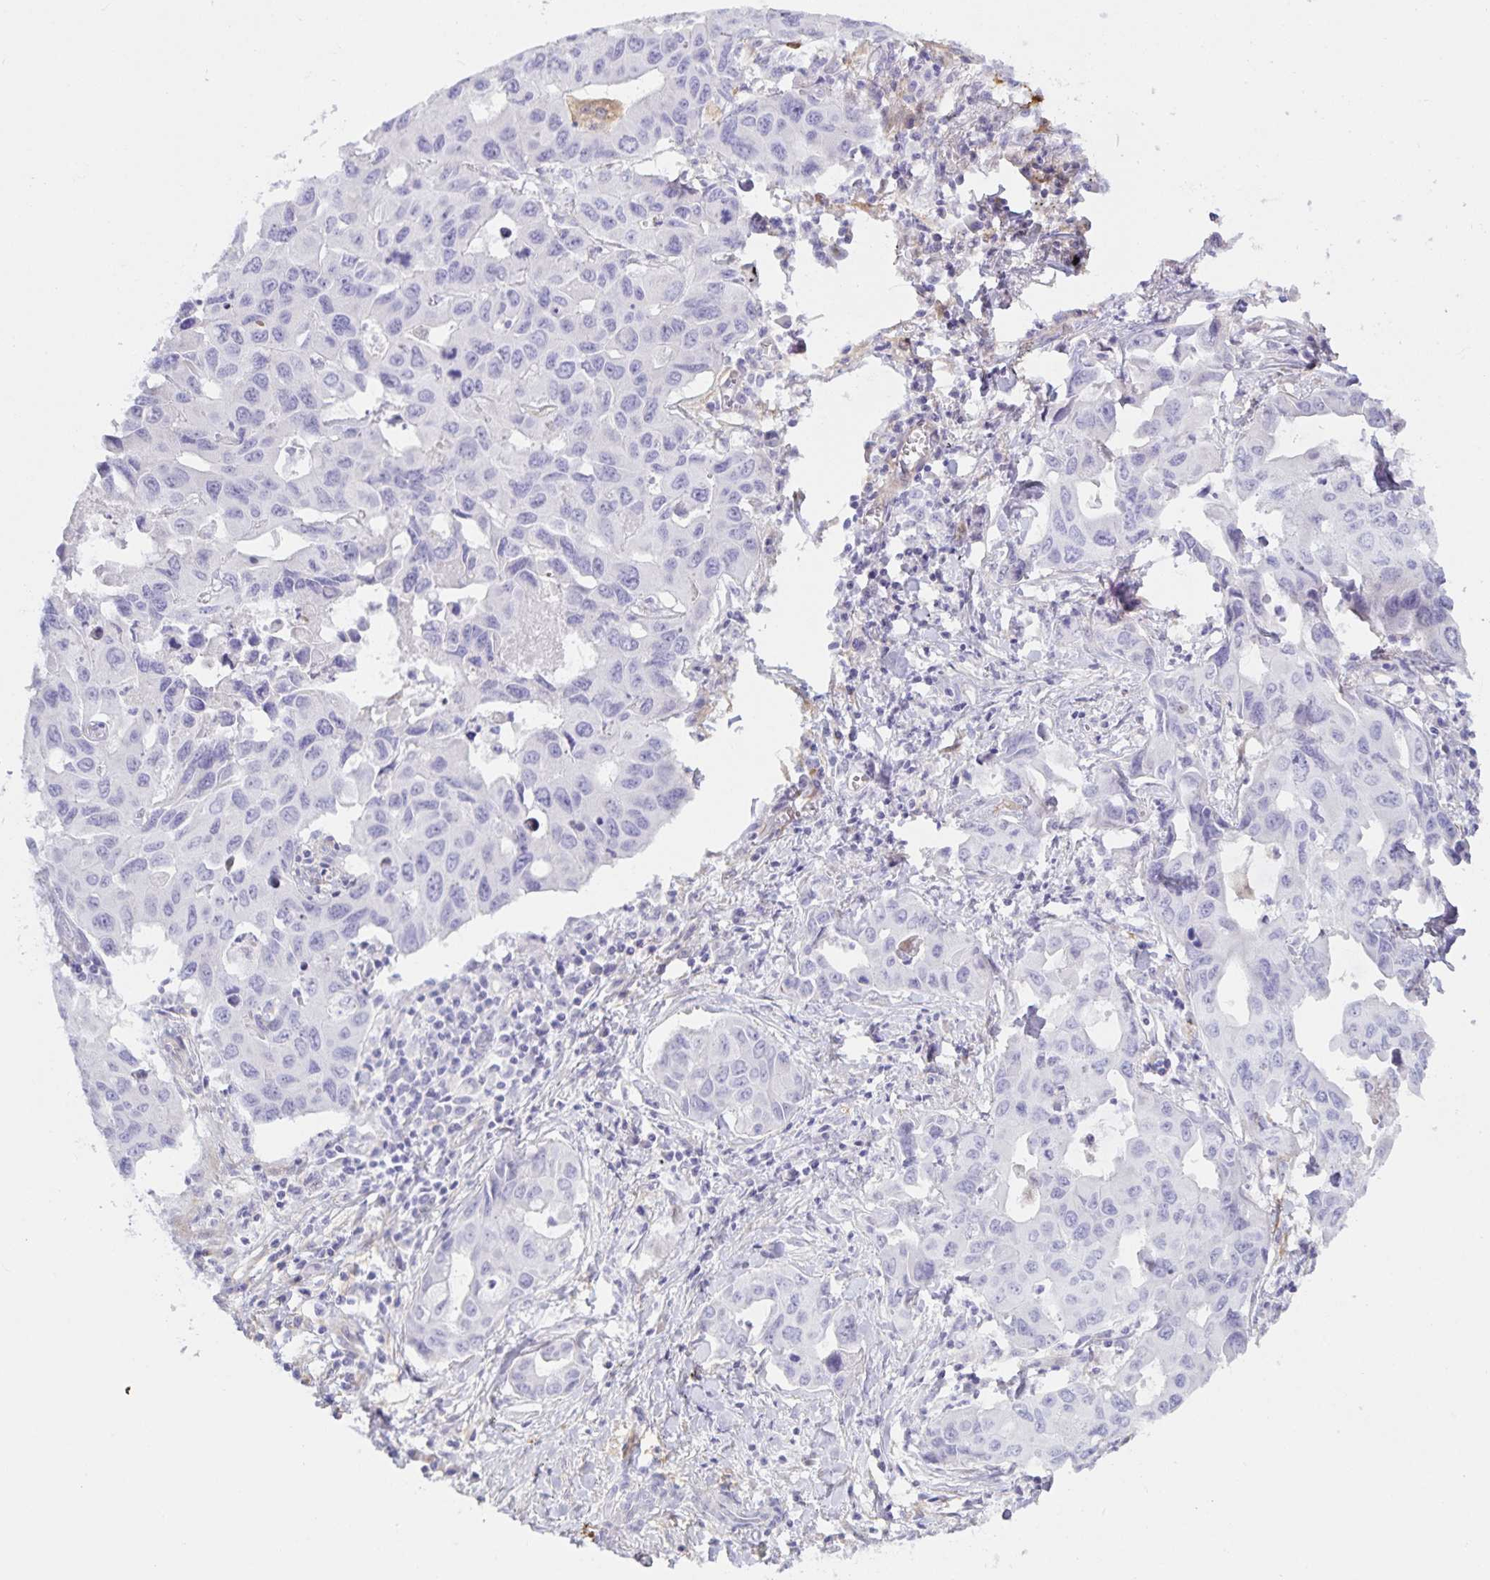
{"staining": {"intensity": "negative", "quantity": "none", "location": "none"}, "tissue": "lung cancer", "cell_type": "Tumor cells", "image_type": "cancer", "snomed": [{"axis": "morphology", "description": "Adenocarcinoma, NOS"}, {"axis": "topography", "description": "Lung"}], "caption": "Lung cancer was stained to show a protein in brown. There is no significant positivity in tumor cells. (IHC, brightfield microscopy, high magnification).", "gene": "SPAG4", "patient": {"sex": "male", "age": 64}}